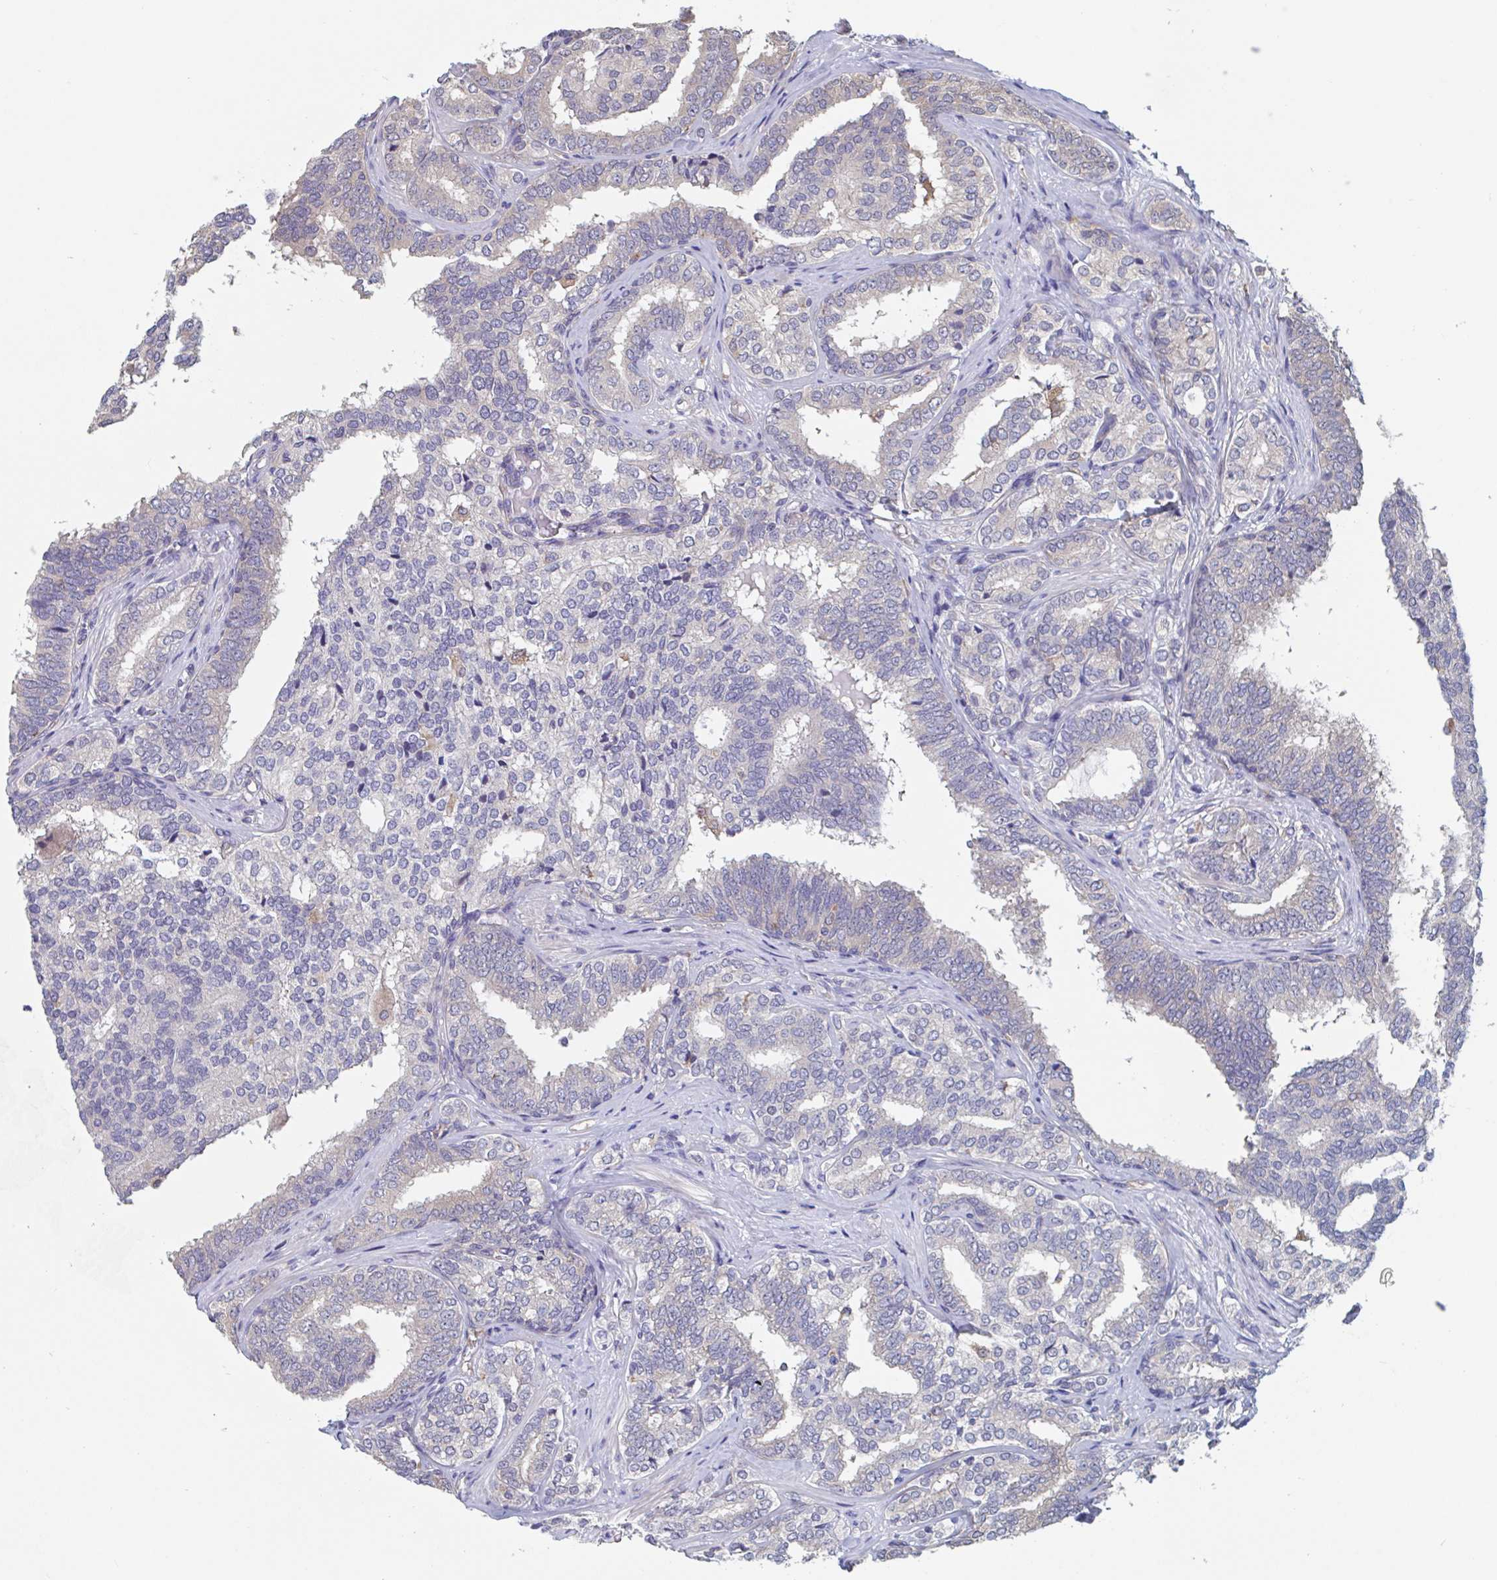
{"staining": {"intensity": "negative", "quantity": "none", "location": "none"}, "tissue": "prostate cancer", "cell_type": "Tumor cells", "image_type": "cancer", "snomed": [{"axis": "morphology", "description": "Adenocarcinoma, High grade"}, {"axis": "topography", "description": "Prostate"}], "caption": "This histopathology image is of prostate adenocarcinoma (high-grade) stained with IHC to label a protein in brown with the nuclei are counter-stained blue. There is no staining in tumor cells. Brightfield microscopy of immunohistochemistry stained with DAB (3,3'-diaminobenzidine) (brown) and hematoxylin (blue), captured at high magnification.", "gene": "SNX8", "patient": {"sex": "male", "age": 72}}